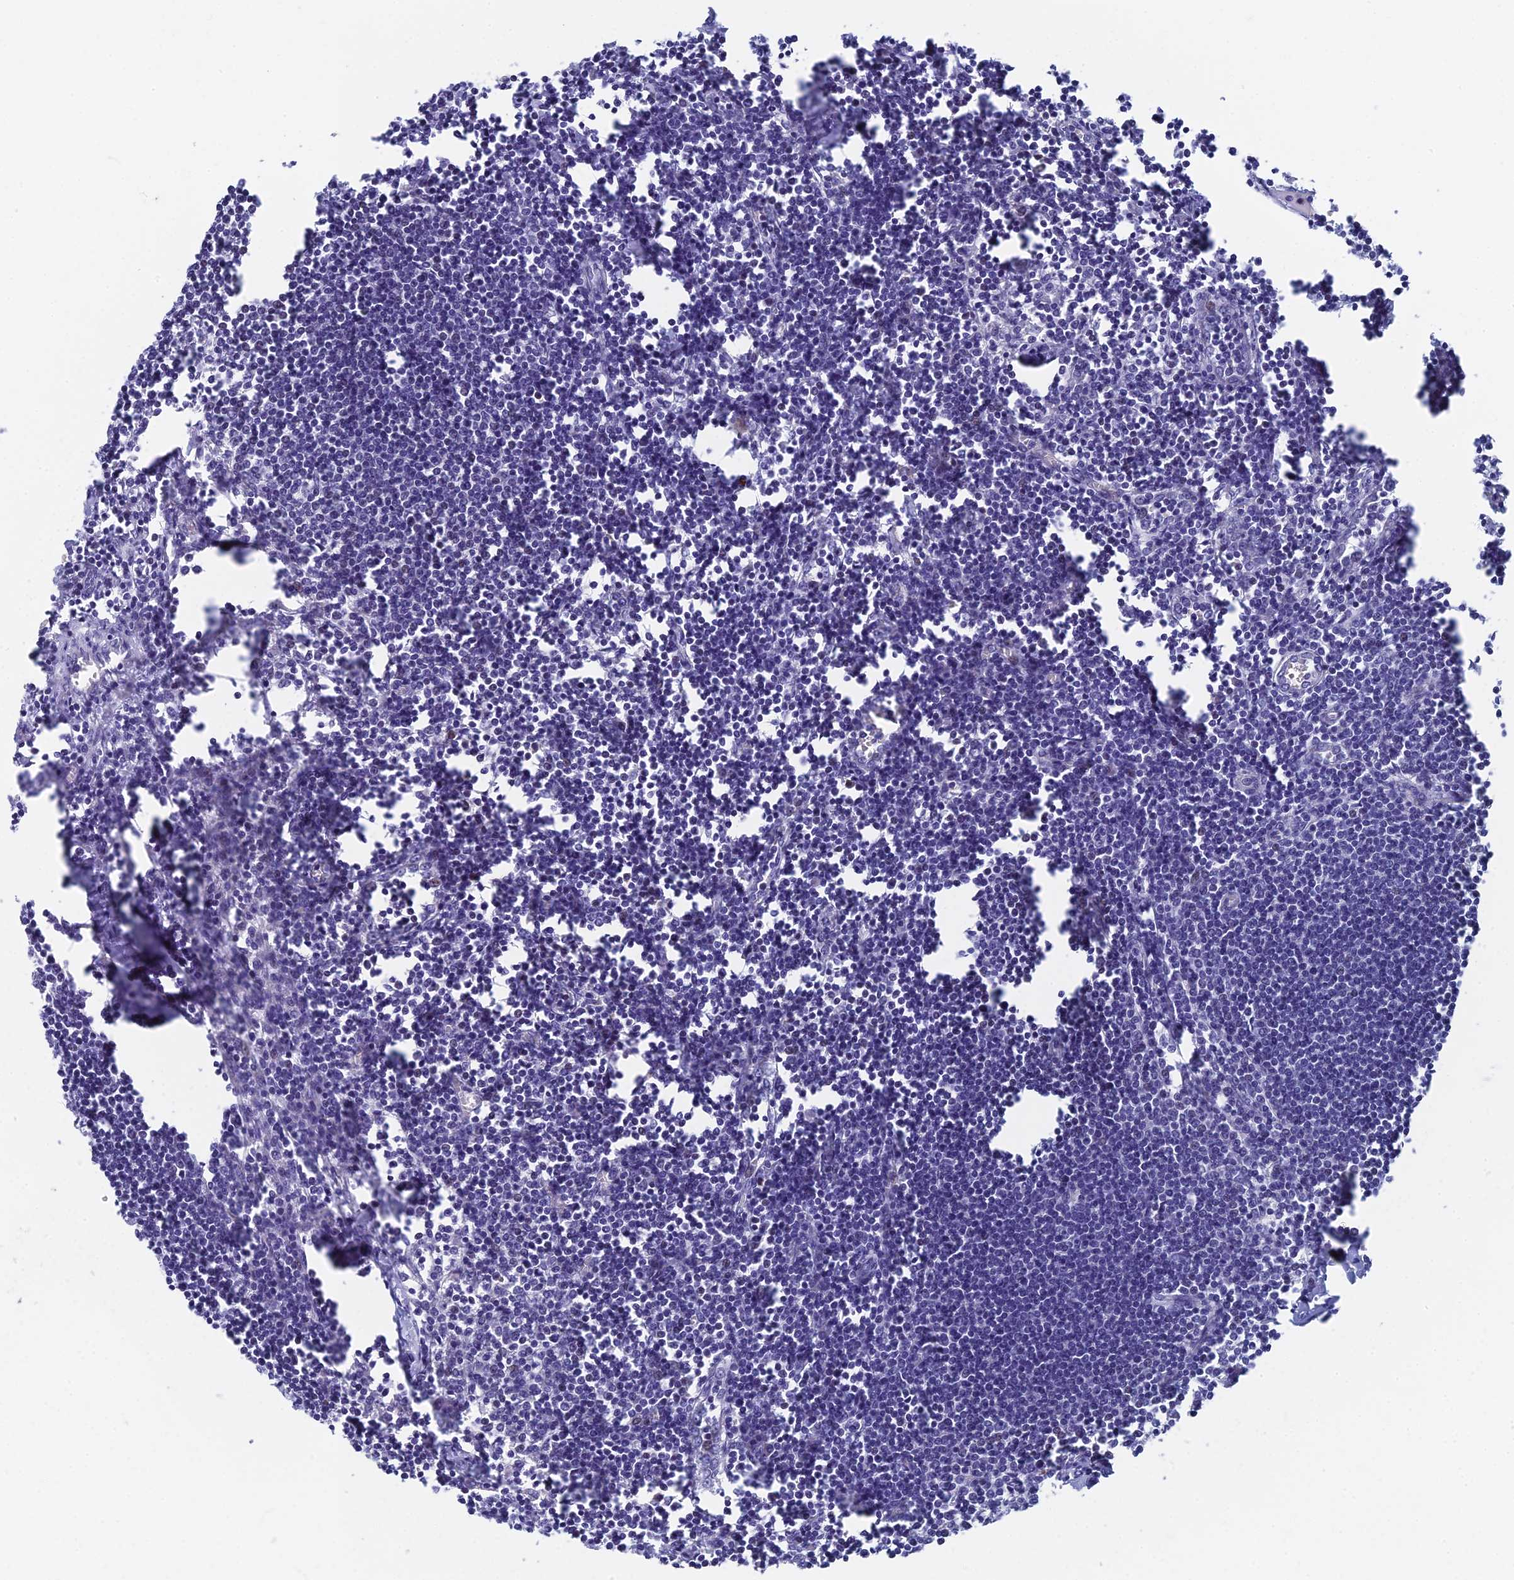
{"staining": {"intensity": "negative", "quantity": "none", "location": "none"}, "tissue": "lymph node", "cell_type": "Non-germinal center cells", "image_type": "normal", "snomed": [{"axis": "morphology", "description": "Normal tissue, NOS"}, {"axis": "morphology", "description": "Malignant melanoma, Metastatic site"}, {"axis": "topography", "description": "Lymph node"}], "caption": "IHC of benign human lymph node demonstrates no expression in non-germinal center cells. Nuclei are stained in blue.", "gene": "SPIN4", "patient": {"sex": "male", "age": 41}}